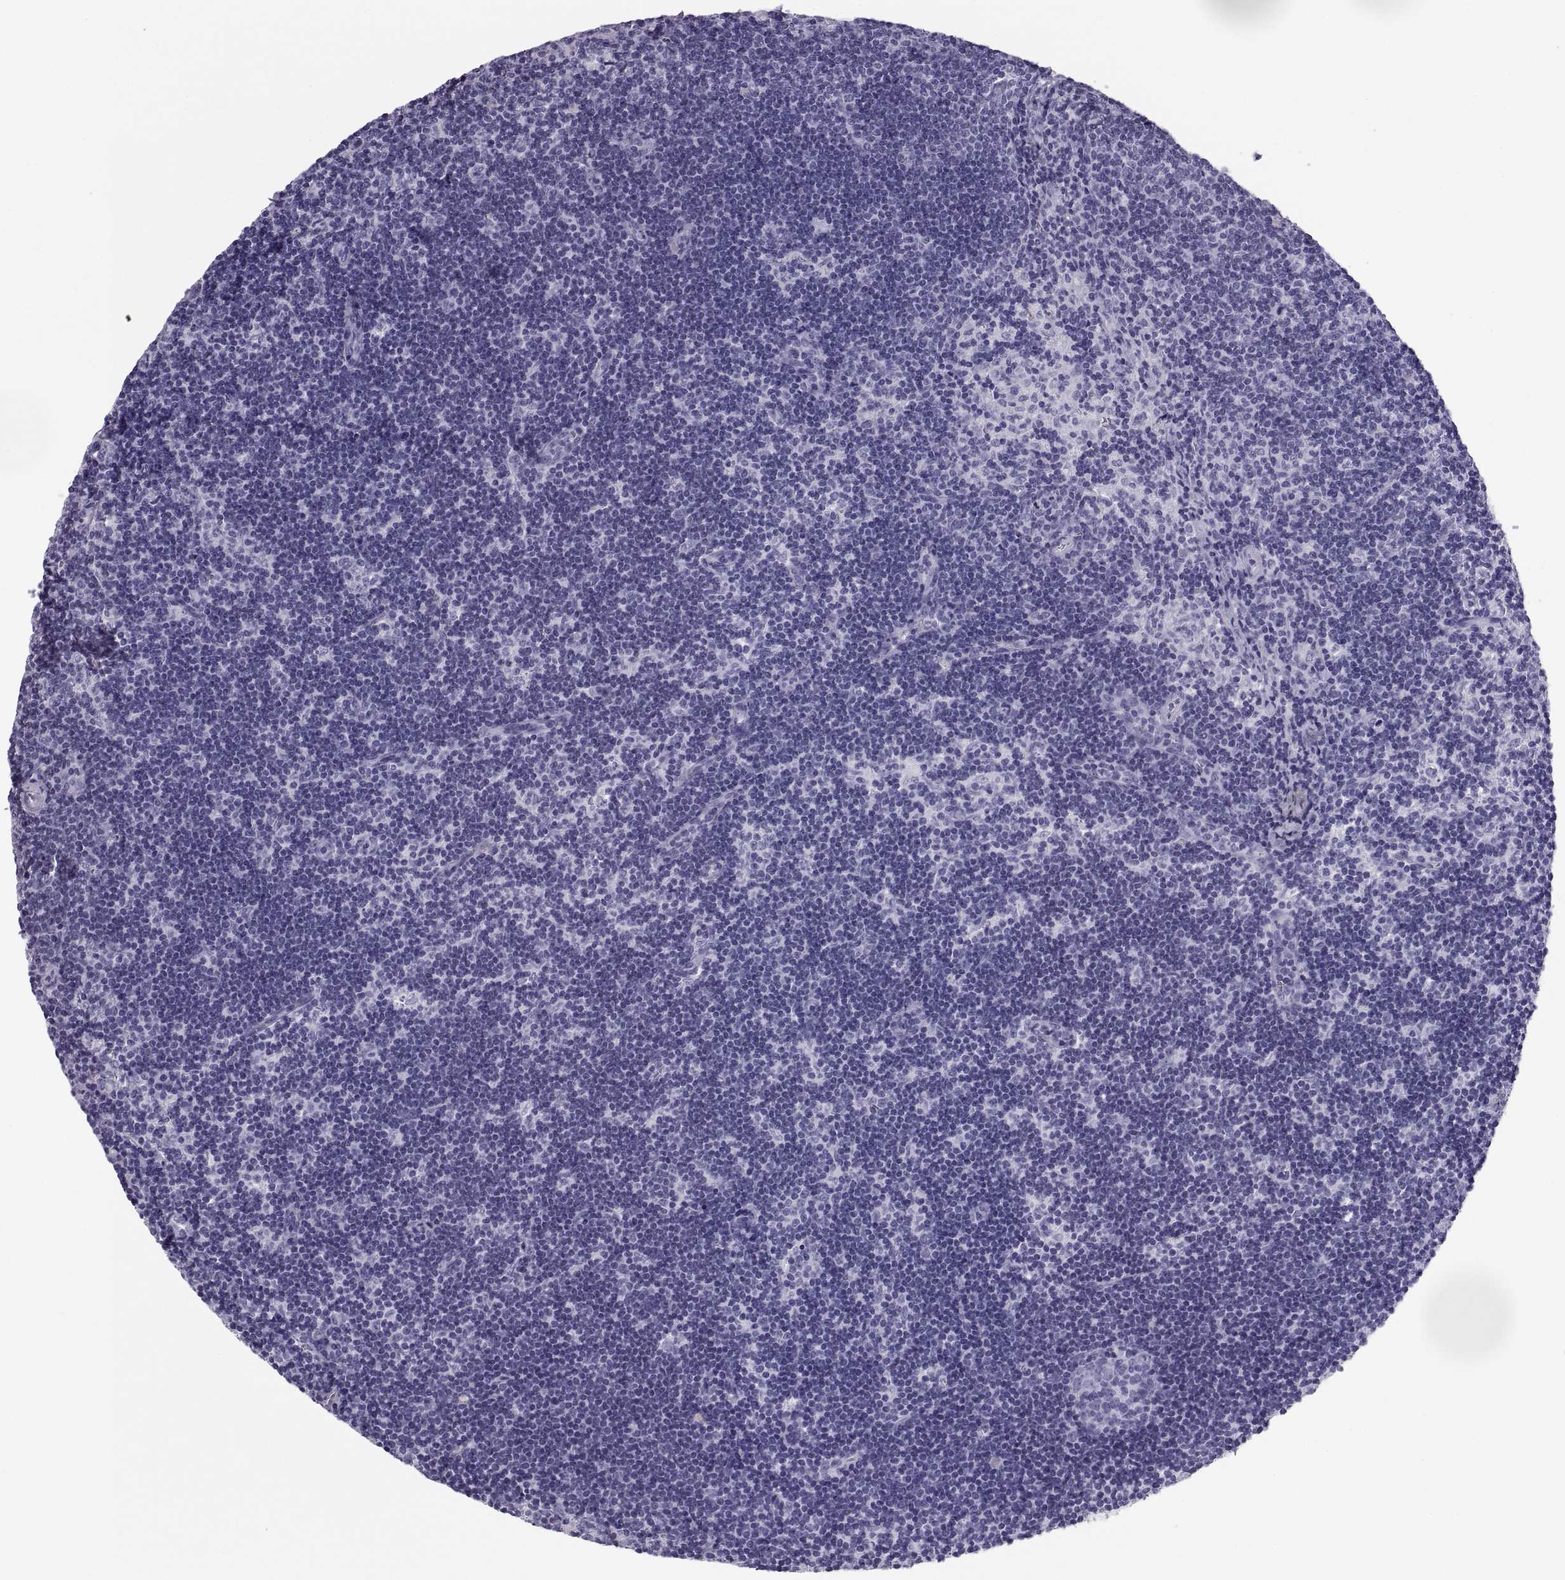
{"staining": {"intensity": "negative", "quantity": "none", "location": "none"}, "tissue": "lymph node", "cell_type": "Germinal center cells", "image_type": "normal", "snomed": [{"axis": "morphology", "description": "Normal tissue, NOS"}, {"axis": "topography", "description": "Lymph node"}], "caption": "IHC of normal human lymph node demonstrates no staining in germinal center cells.", "gene": "PAX2", "patient": {"sex": "female", "age": 34}}